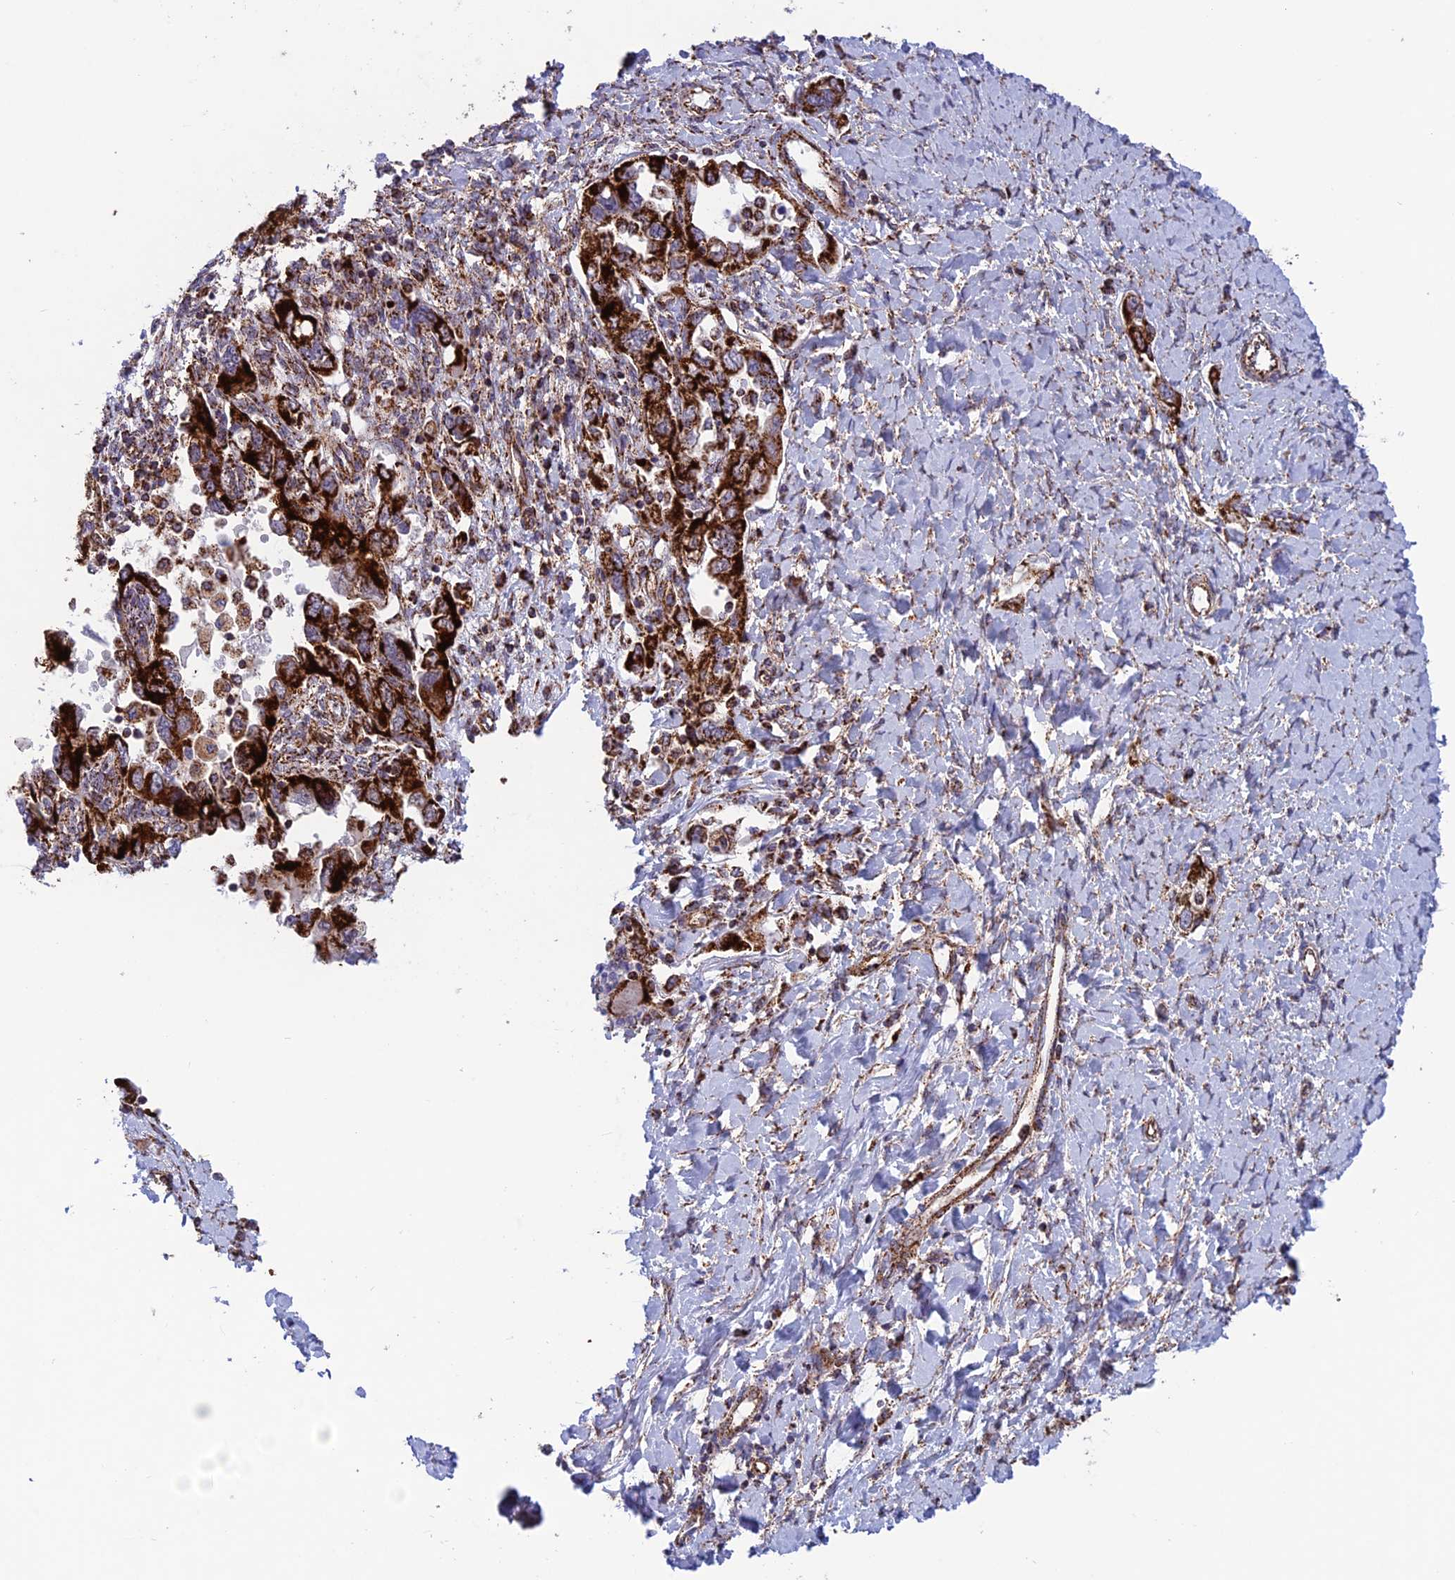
{"staining": {"intensity": "negative", "quantity": "none", "location": "none"}, "tissue": "ovarian cancer", "cell_type": "Tumor cells", "image_type": "cancer", "snomed": [{"axis": "morphology", "description": "Carcinoma, NOS"}, {"axis": "morphology", "description": "Cystadenocarcinoma, serous, NOS"}, {"axis": "topography", "description": "Ovary"}], "caption": "An immunohistochemistry micrograph of ovarian cancer is shown. There is no staining in tumor cells of ovarian cancer.", "gene": "MRPS18B", "patient": {"sex": "female", "age": 69}}